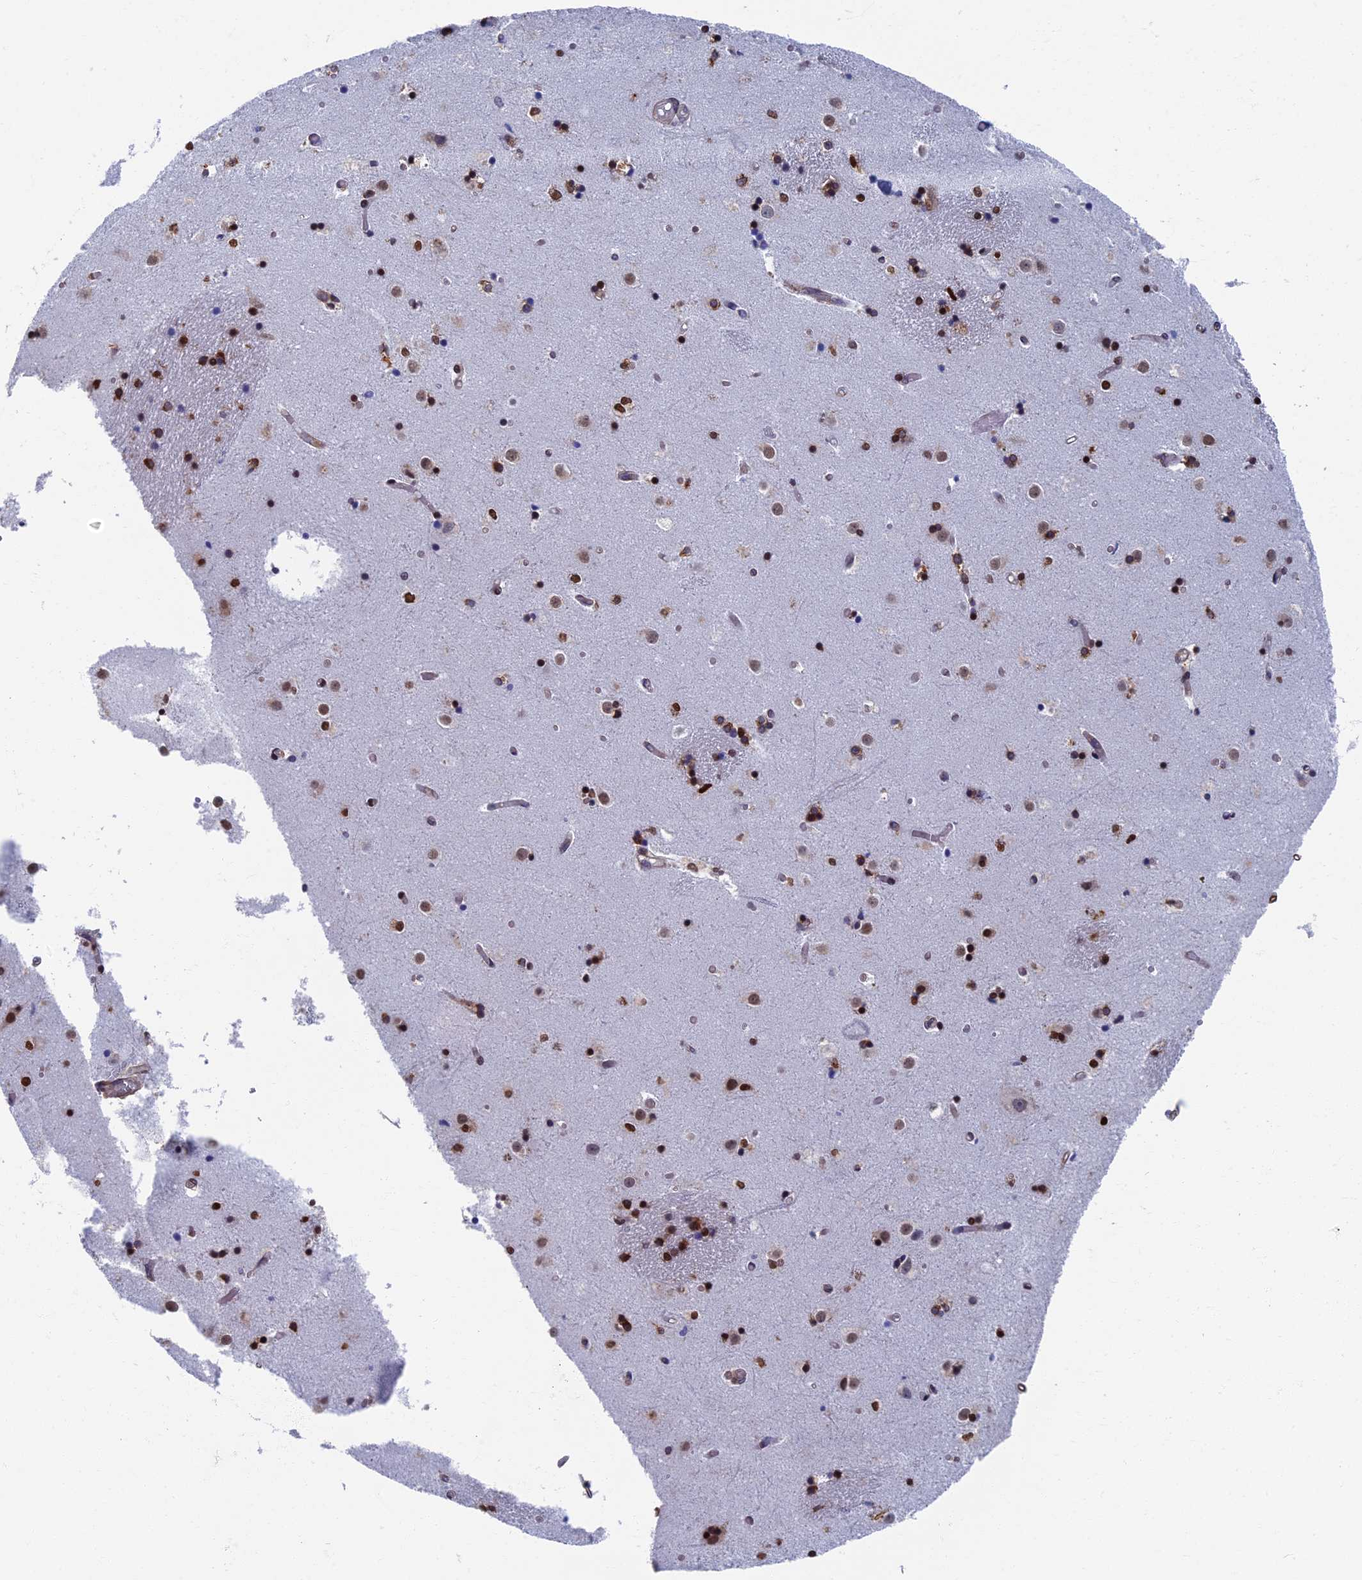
{"staining": {"intensity": "strong", "quantity": "<25%", "location": "cytoplasmic/membranous,nuclear"}, "tissue": "caudate", "cell_type": "Glial cells", "image_type": "normal", "snomed": [{"axis": "morphology", "description": "Normal tissue, NOS"}, {"axis": "topography", "description": "Lateral ventricle wall"}], "caption": "Glial cells demonstrate medium levels of strong cytoplasmic/membranous,nuclear positivity in approximately <25% of cells in normal caudate.", "gene": "YBX1", "patient": {"sex": "female", "age": 52}}